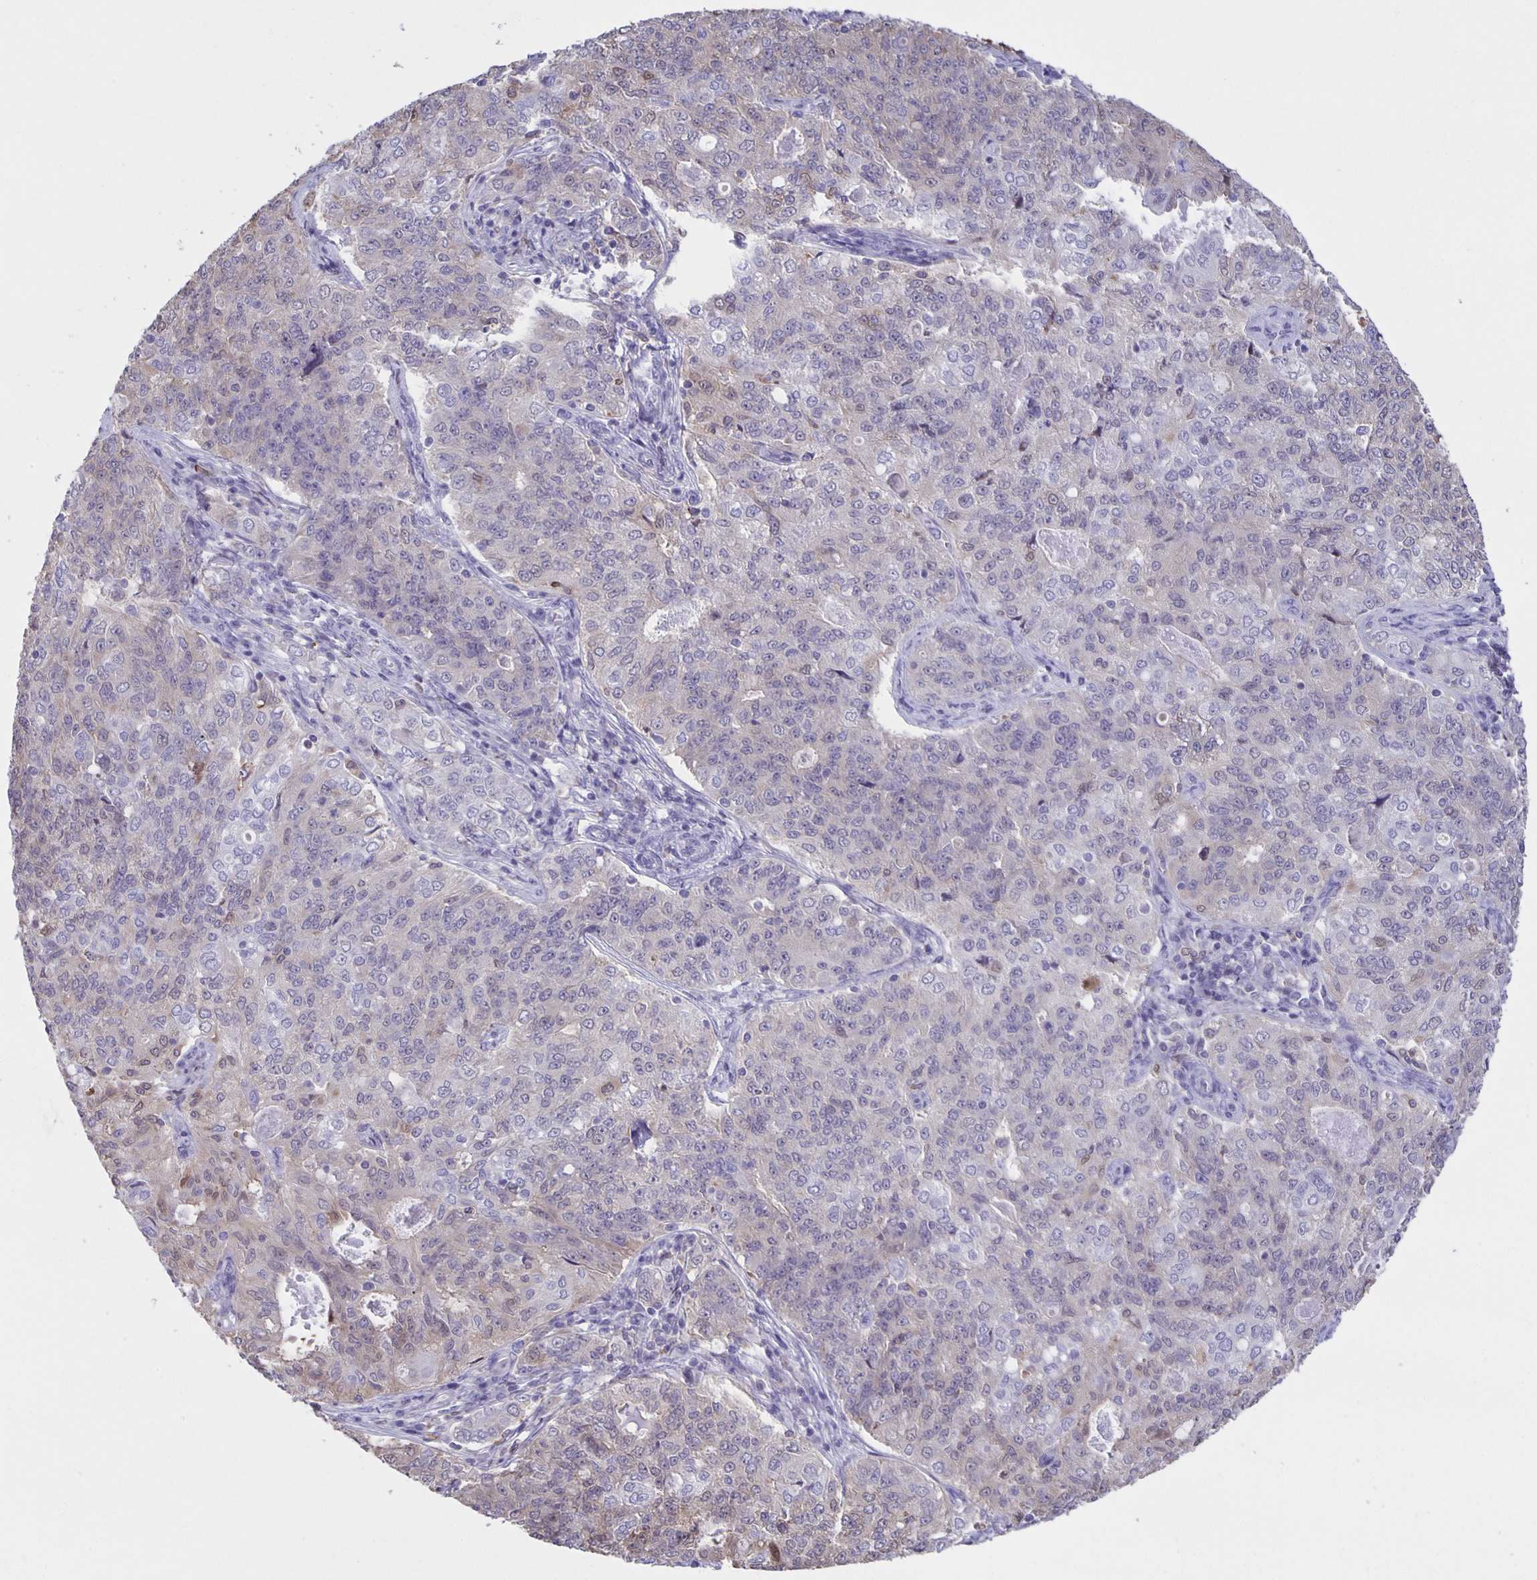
{"staining": {"intensity": "negative", "quantity": "none", "location": "none"}, "tissue": "endometrial cancer", "cell_type": "Tumor cells", "image_type": "cancer", "snomed": [{"axis": "morphology", "description": "Adenocarcinoma, NOS"}, {"axis": "topography", "description": "Endometrium"}], "caption": "There is no significant positivity in tumor cells of endometrial adenocarcinoma.", "gene": "MARCHF6", "patient": {"sex": "female", "age": 43}}